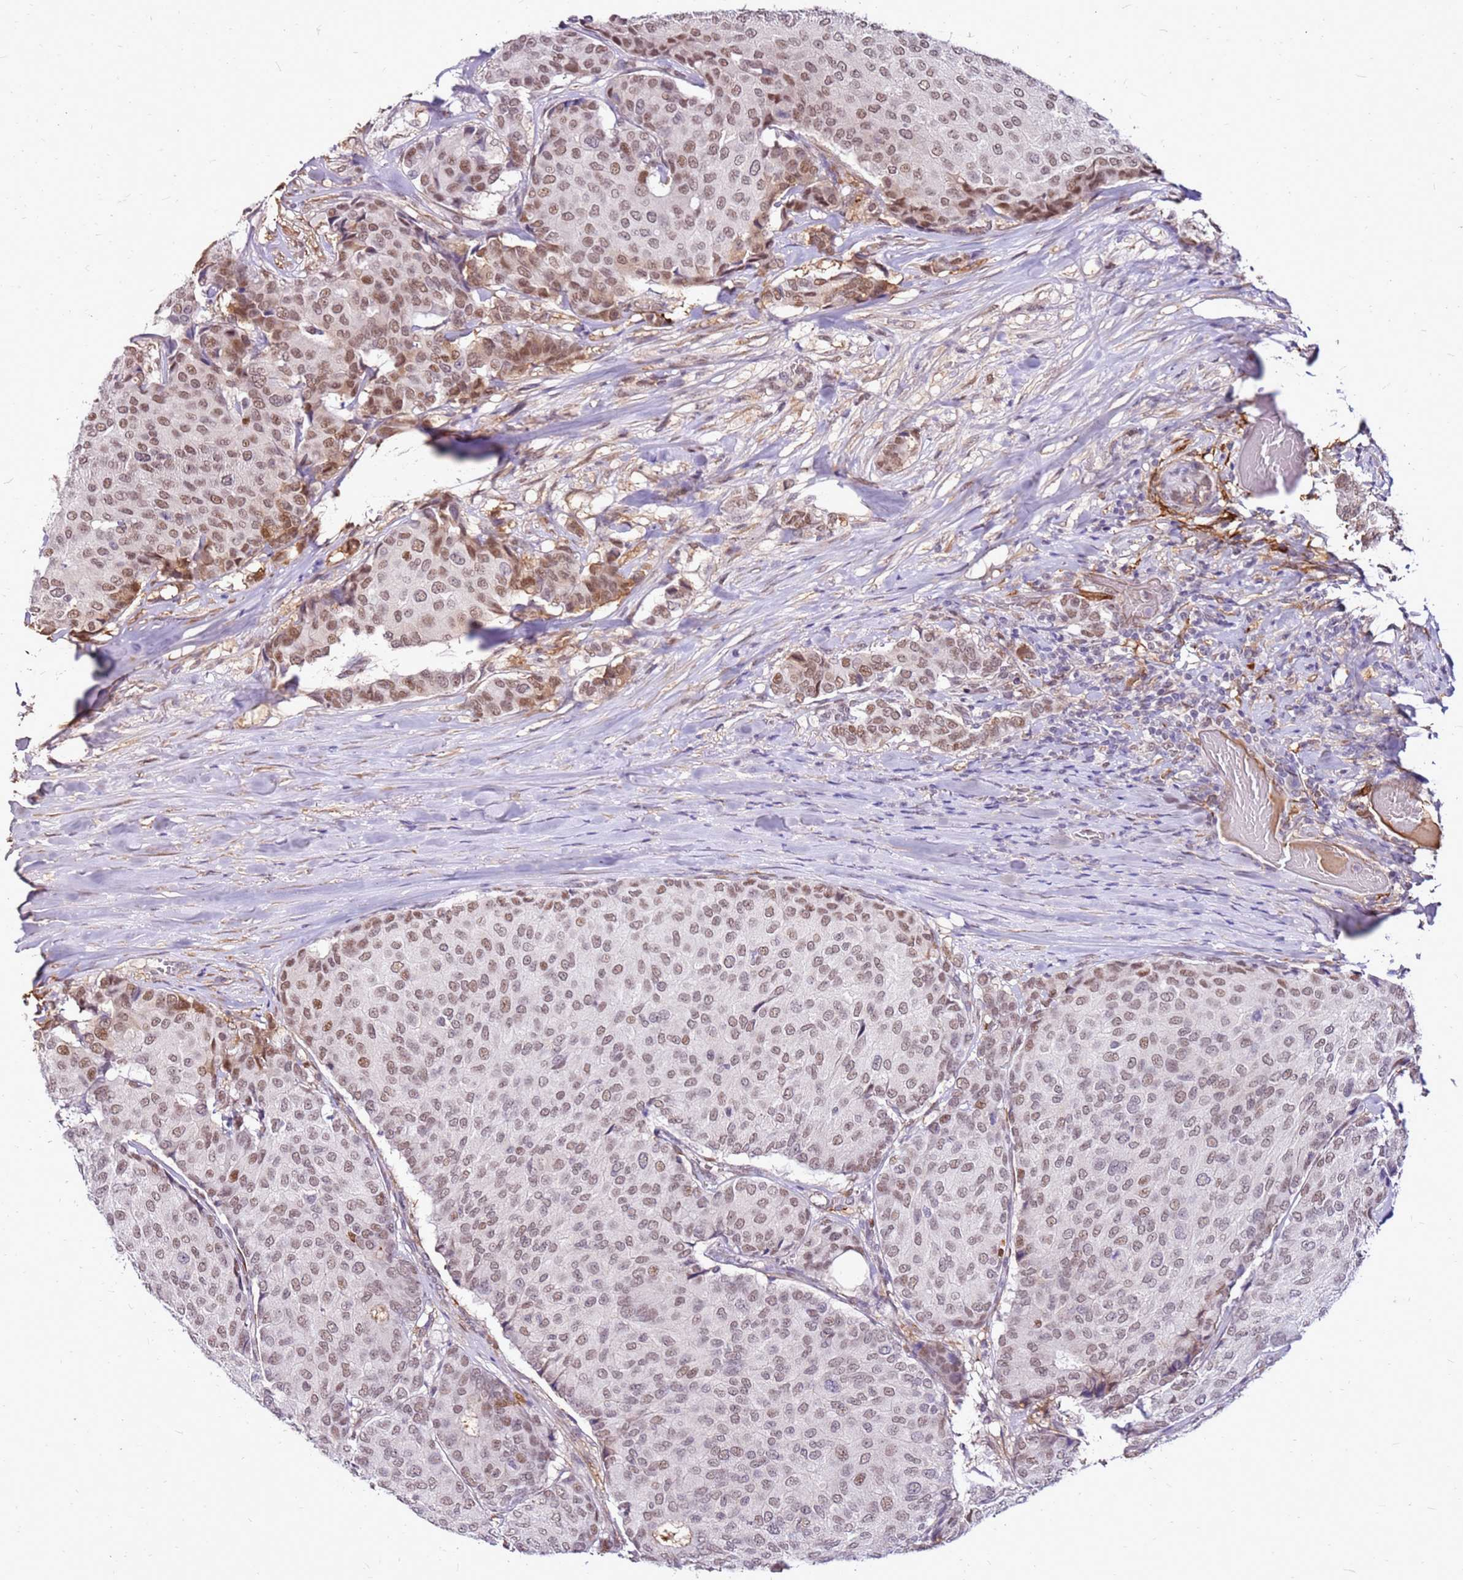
{"staining": {"intensity": "moderate", "quantity": ">75%", "location": "nuclear"}, "tissue": "breast cancer", "cell_type": "Tumor cells", "image_type": "cancer", "snomed": [{"axis": "morphology", "description": "Duct carcinoma"}, {"axis": "topography", "description": "Breast"}], "caption": "Breast cancer stained with DAB (3,3'-diaminobenzidine) IHC reveals medium levels of moderate nuclear staining in about >75% of tumor cells.", "gene": "ALDH1A3", "patient": {"sex": "female", "age": 75}}